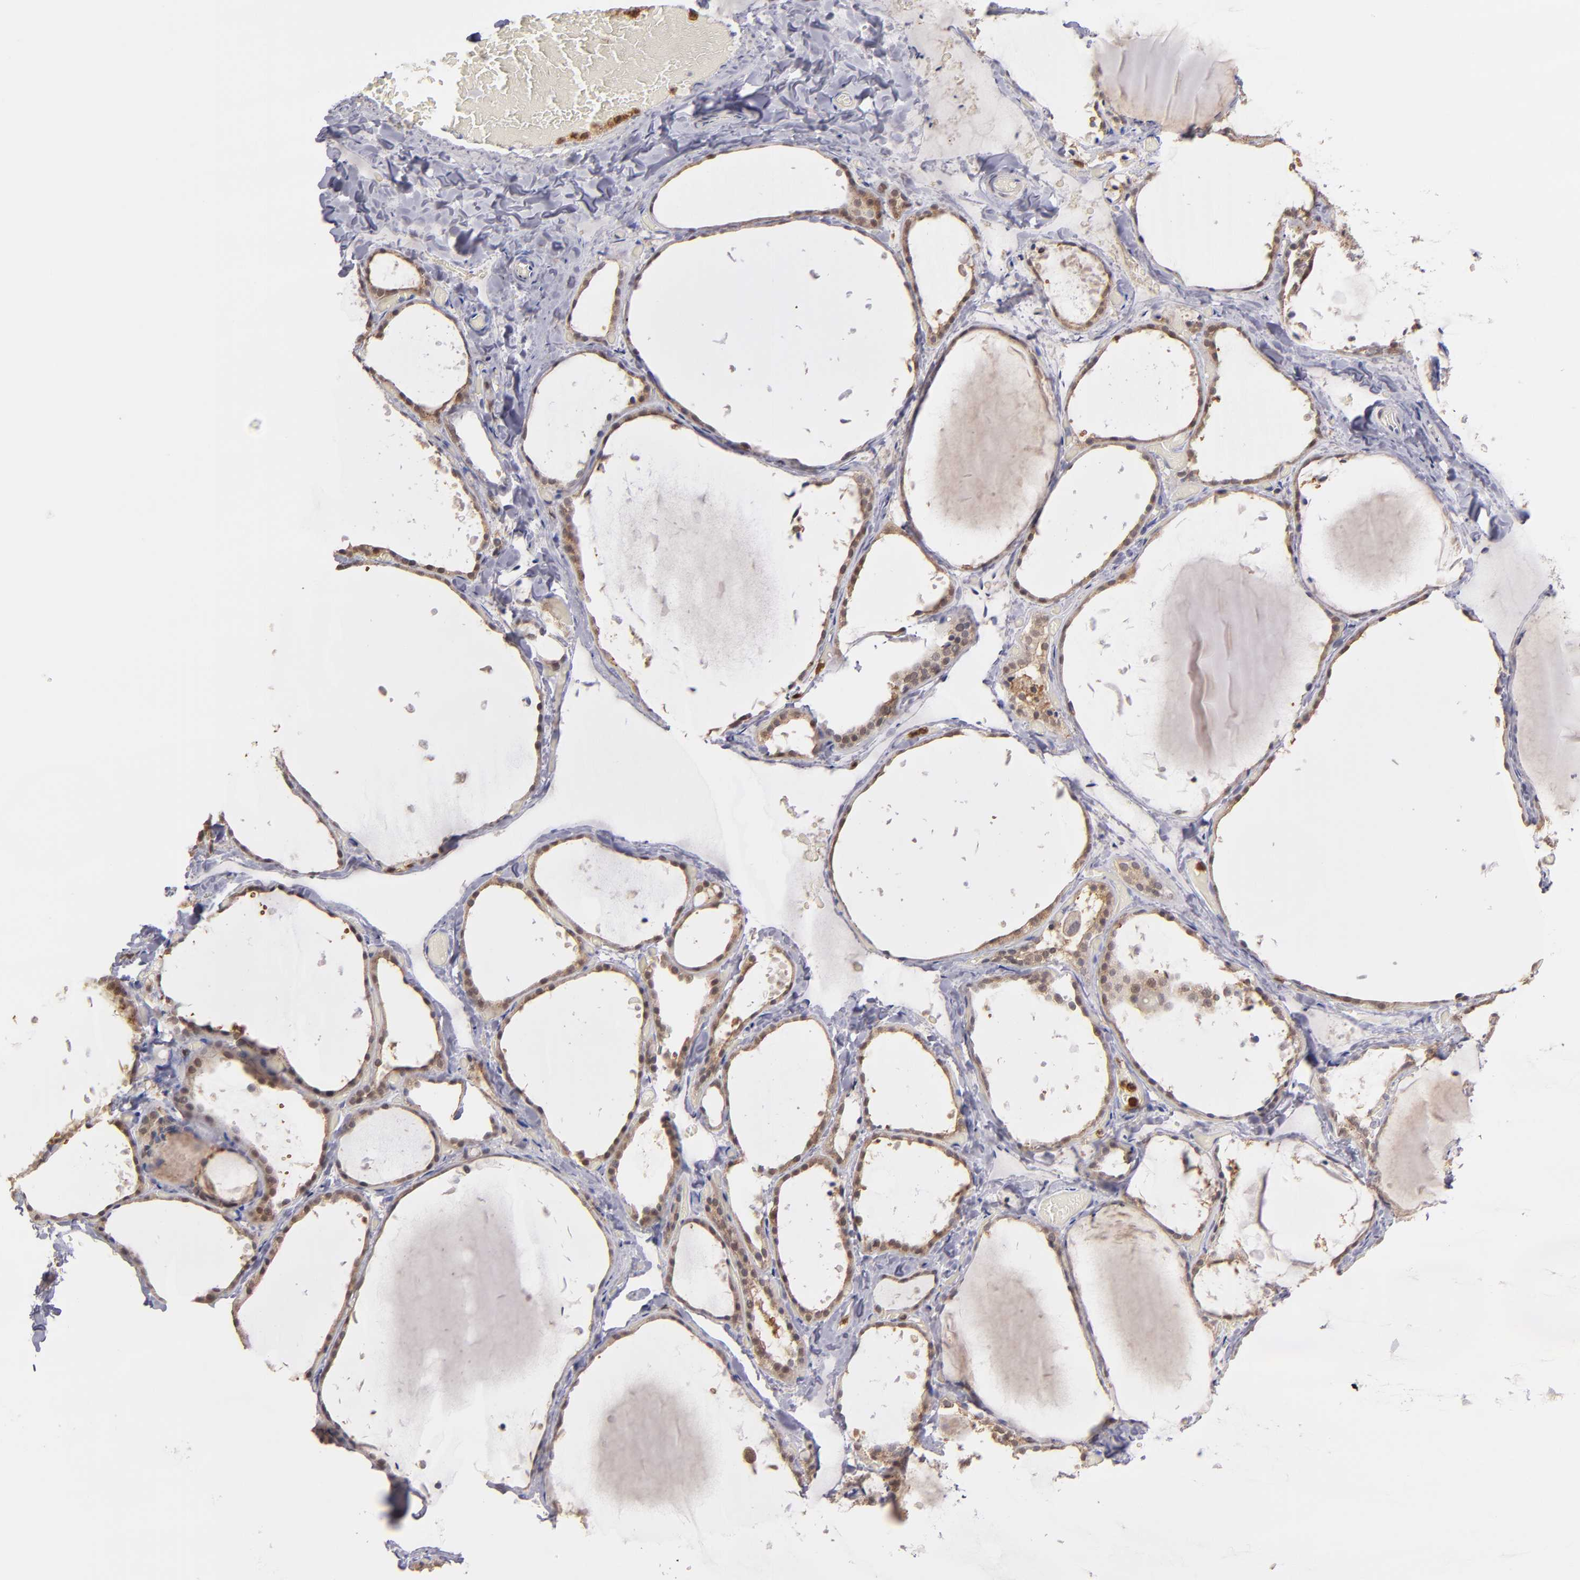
{"staining": {"intensity": "moderate", "quantity": ">75%", "location": "cytoplasmic/membranous"}, "tissue": "thyroid gland", "cell_type": "Glandular cells", "image_type": "normal", "snomed": [{"axis": "morphology", "description": "Normal tissue, NOS"}, {"axis": "topography", "description": "Thyroid gland"}], "caption": "Protein expression analysis of unremarkable human thyroid gland reveals moderate cytoplasmic/membranous expression in about >75% of glandular cells.", "gene": "PRKCD", "patient": {"sex": "female", "age": 22}}